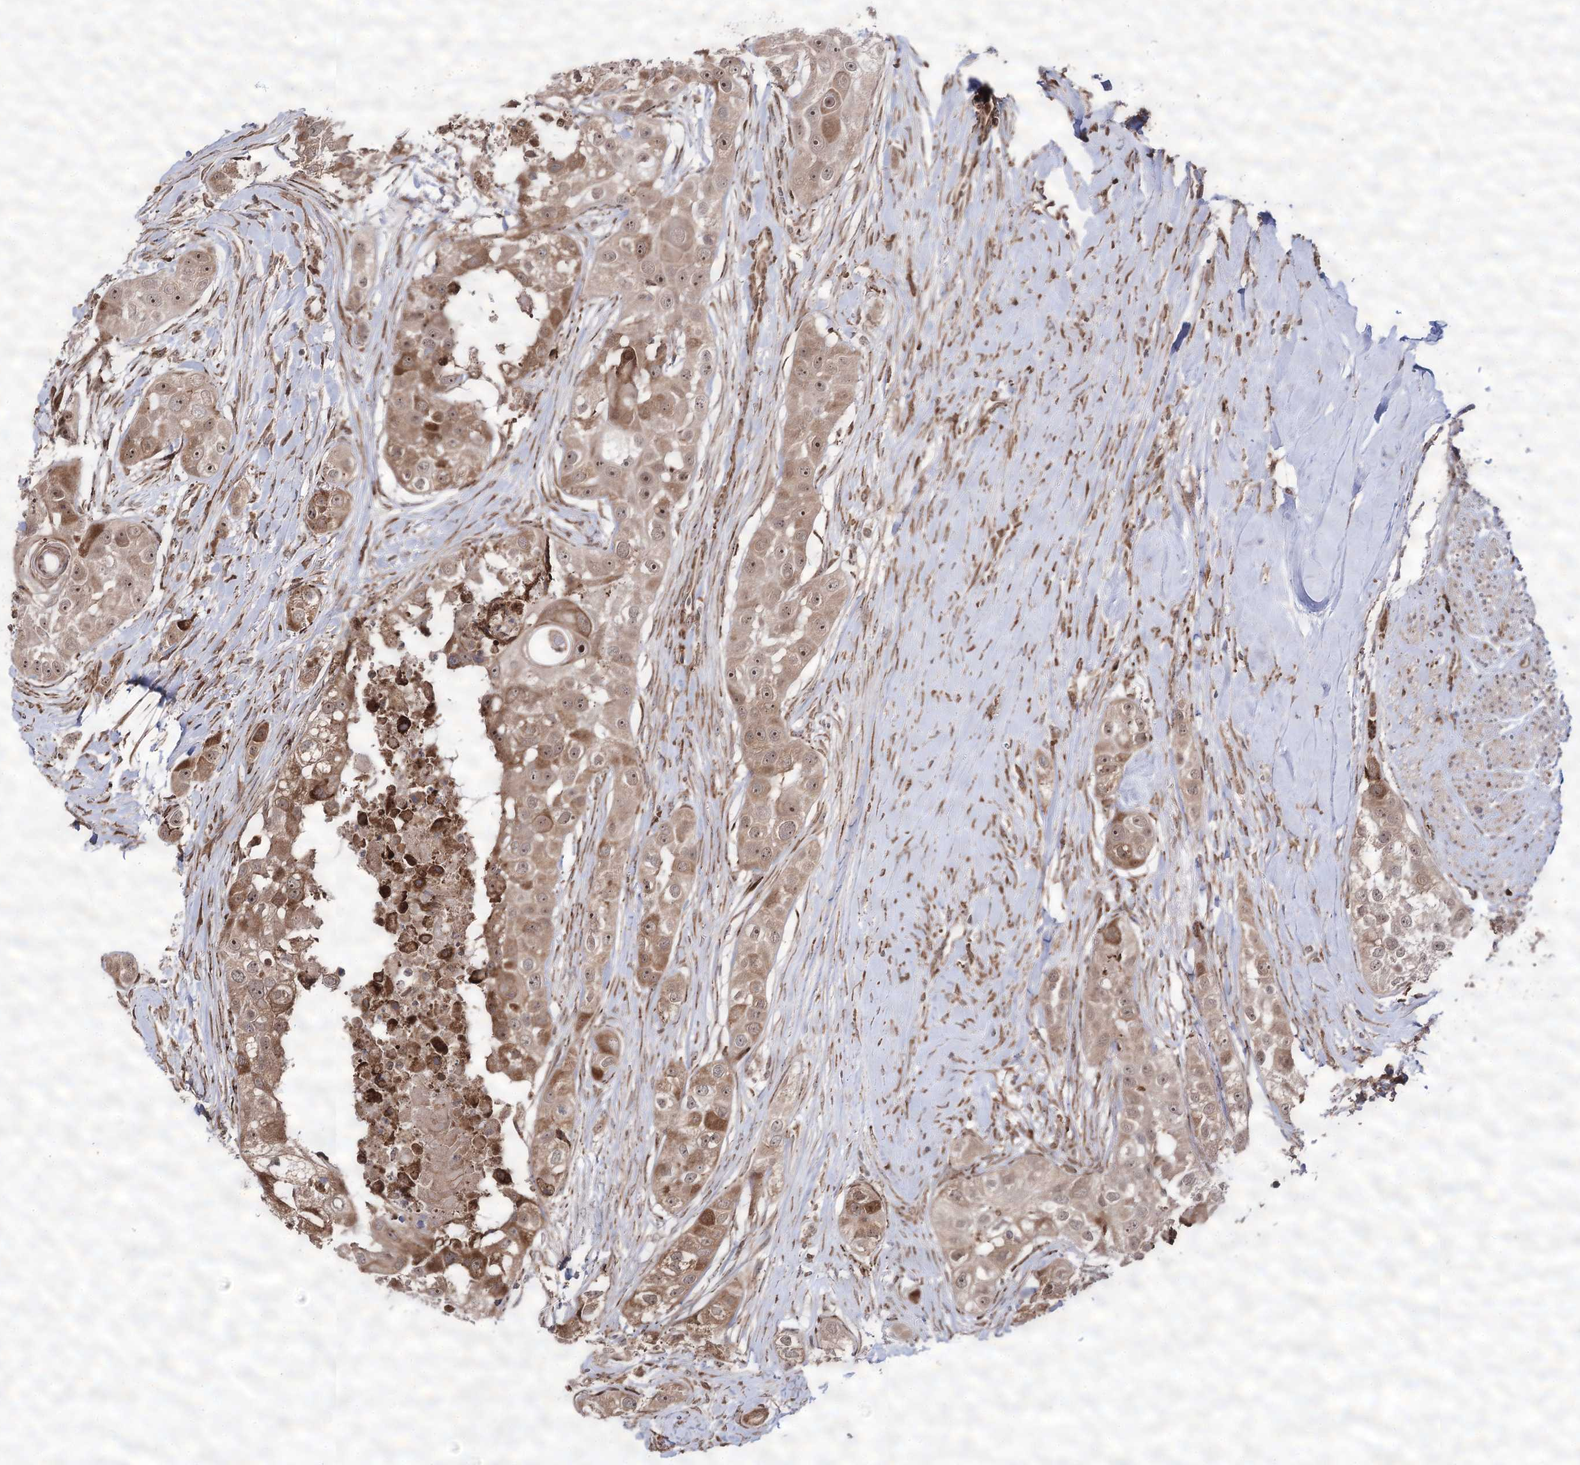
{"staining": {"intensity": "moderate", "quantity": ">75%", "location": "cytoplasmic/membranous,nuclear"}, "tissue": "head and neck cancer", "cell_type": "Tumor cells", "image_type": "cancer", "snomed": [{"axis": "morphology", "description": "Normal tissue, NOS"}, {"axis": "morphology", "description": "Squamous cell carcinoma, NOS"}, {"axis": "topography", "description": "Skeletal muscle"}, {"axis": "topography", "description": "Head-Neck"}], "caption": "Approximately >75% of tumor cells in squamous cell carcinoma (head and neck) demonstrate moderate cytoplasmic/membranous and nuclear protein positivity as visualized by brown immunohistochemical staining.", "gene": "FANCL", "patient": {"sex": "male", "age": 51}}